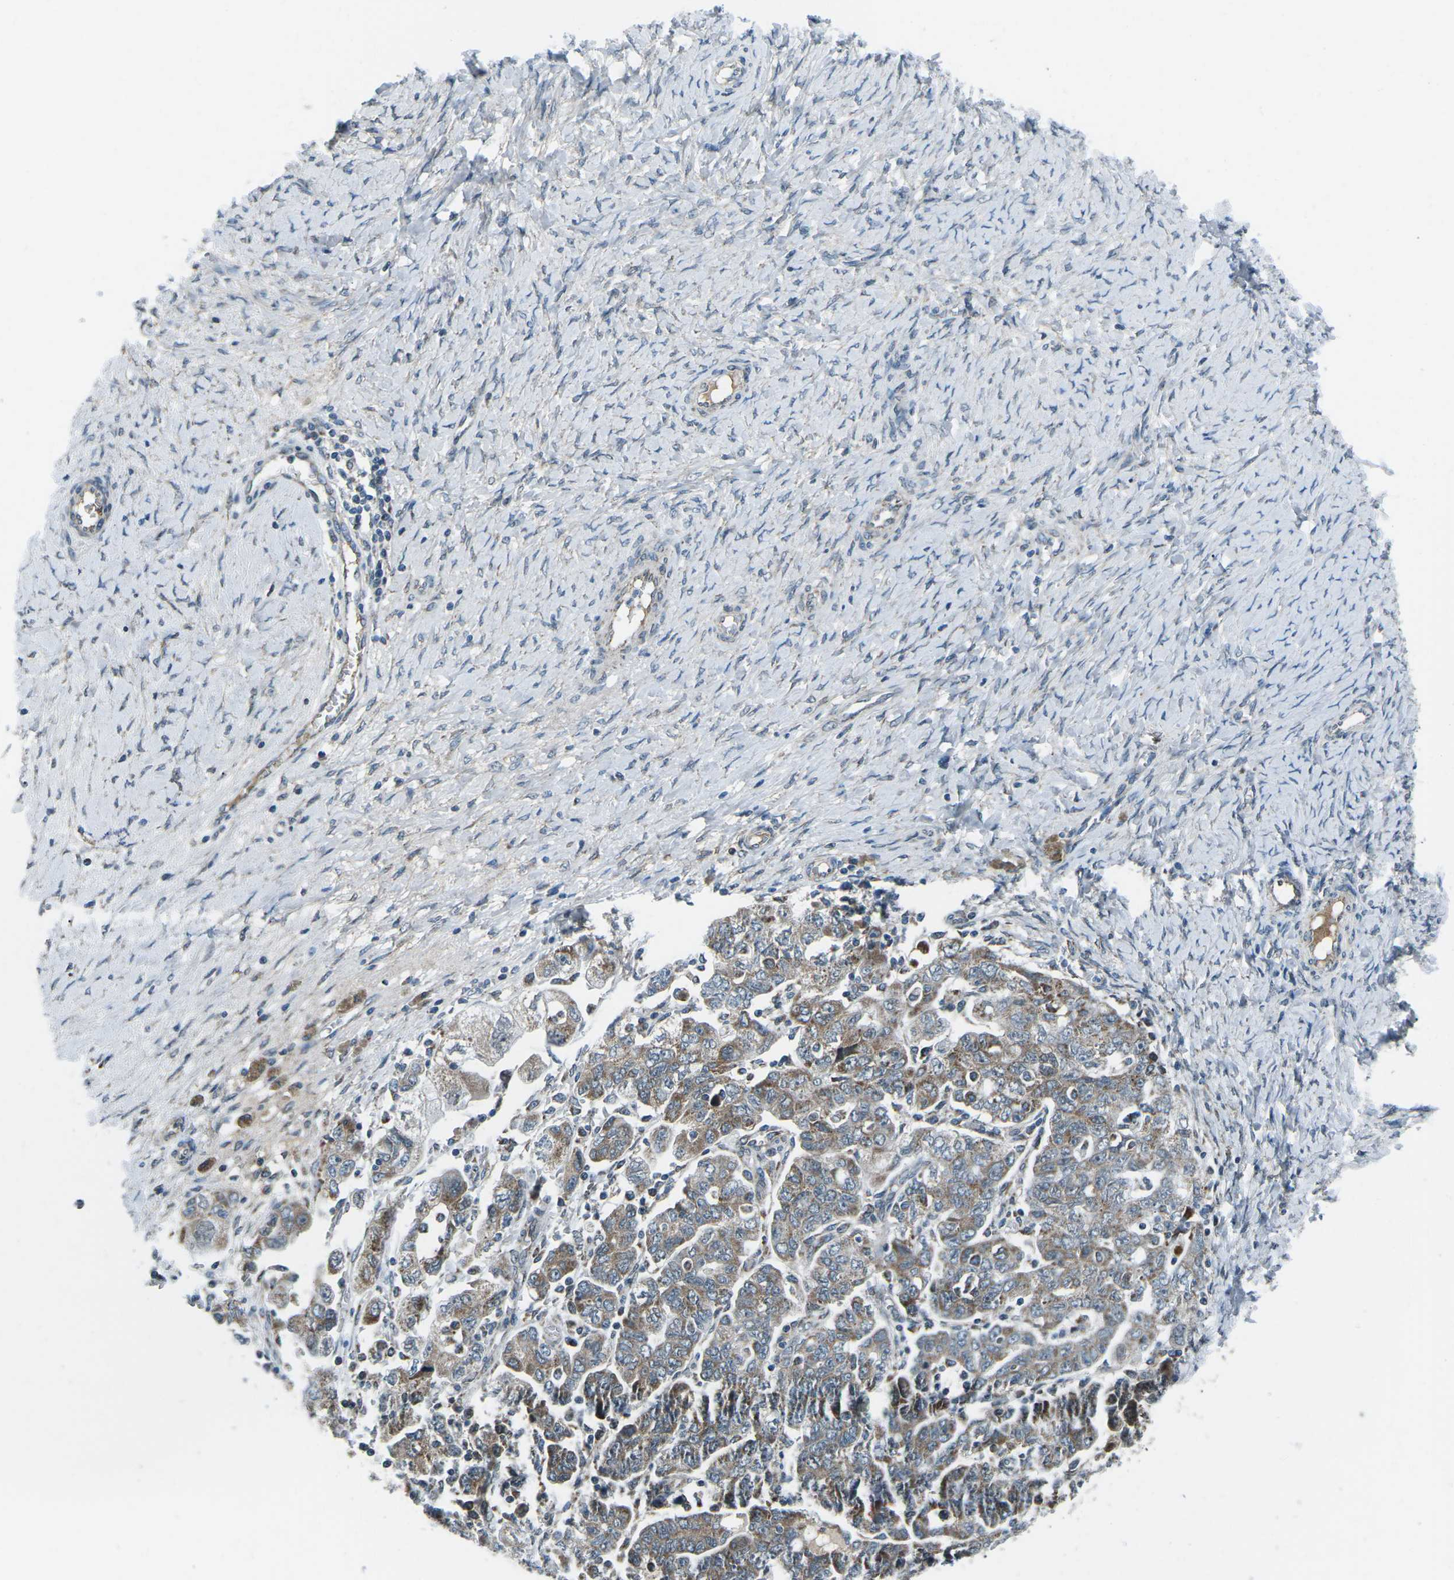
{"staining": {"intensity": "moderate", "quantity": ">75%", "location": "cytoplasmic/membranous"}, "tissue": "ovarian cancer", "cell_type": "Tumor cells", "image_type": "cancer", "snomed": [{"axis": "morphology", "description": "Carcinoma, NOS"}, {"axis": "morphology", "description": "Cystadenocarcinoma, serous, NOS"}, {"axis": "topography", "description": "Ovary"}], "caption": "Carcinoma (ovarian) stained with a protein marker exhibits moderate staining in tumor cells.", "gene": "RFESD", "patient": {"sex": "female", "age": 69}}